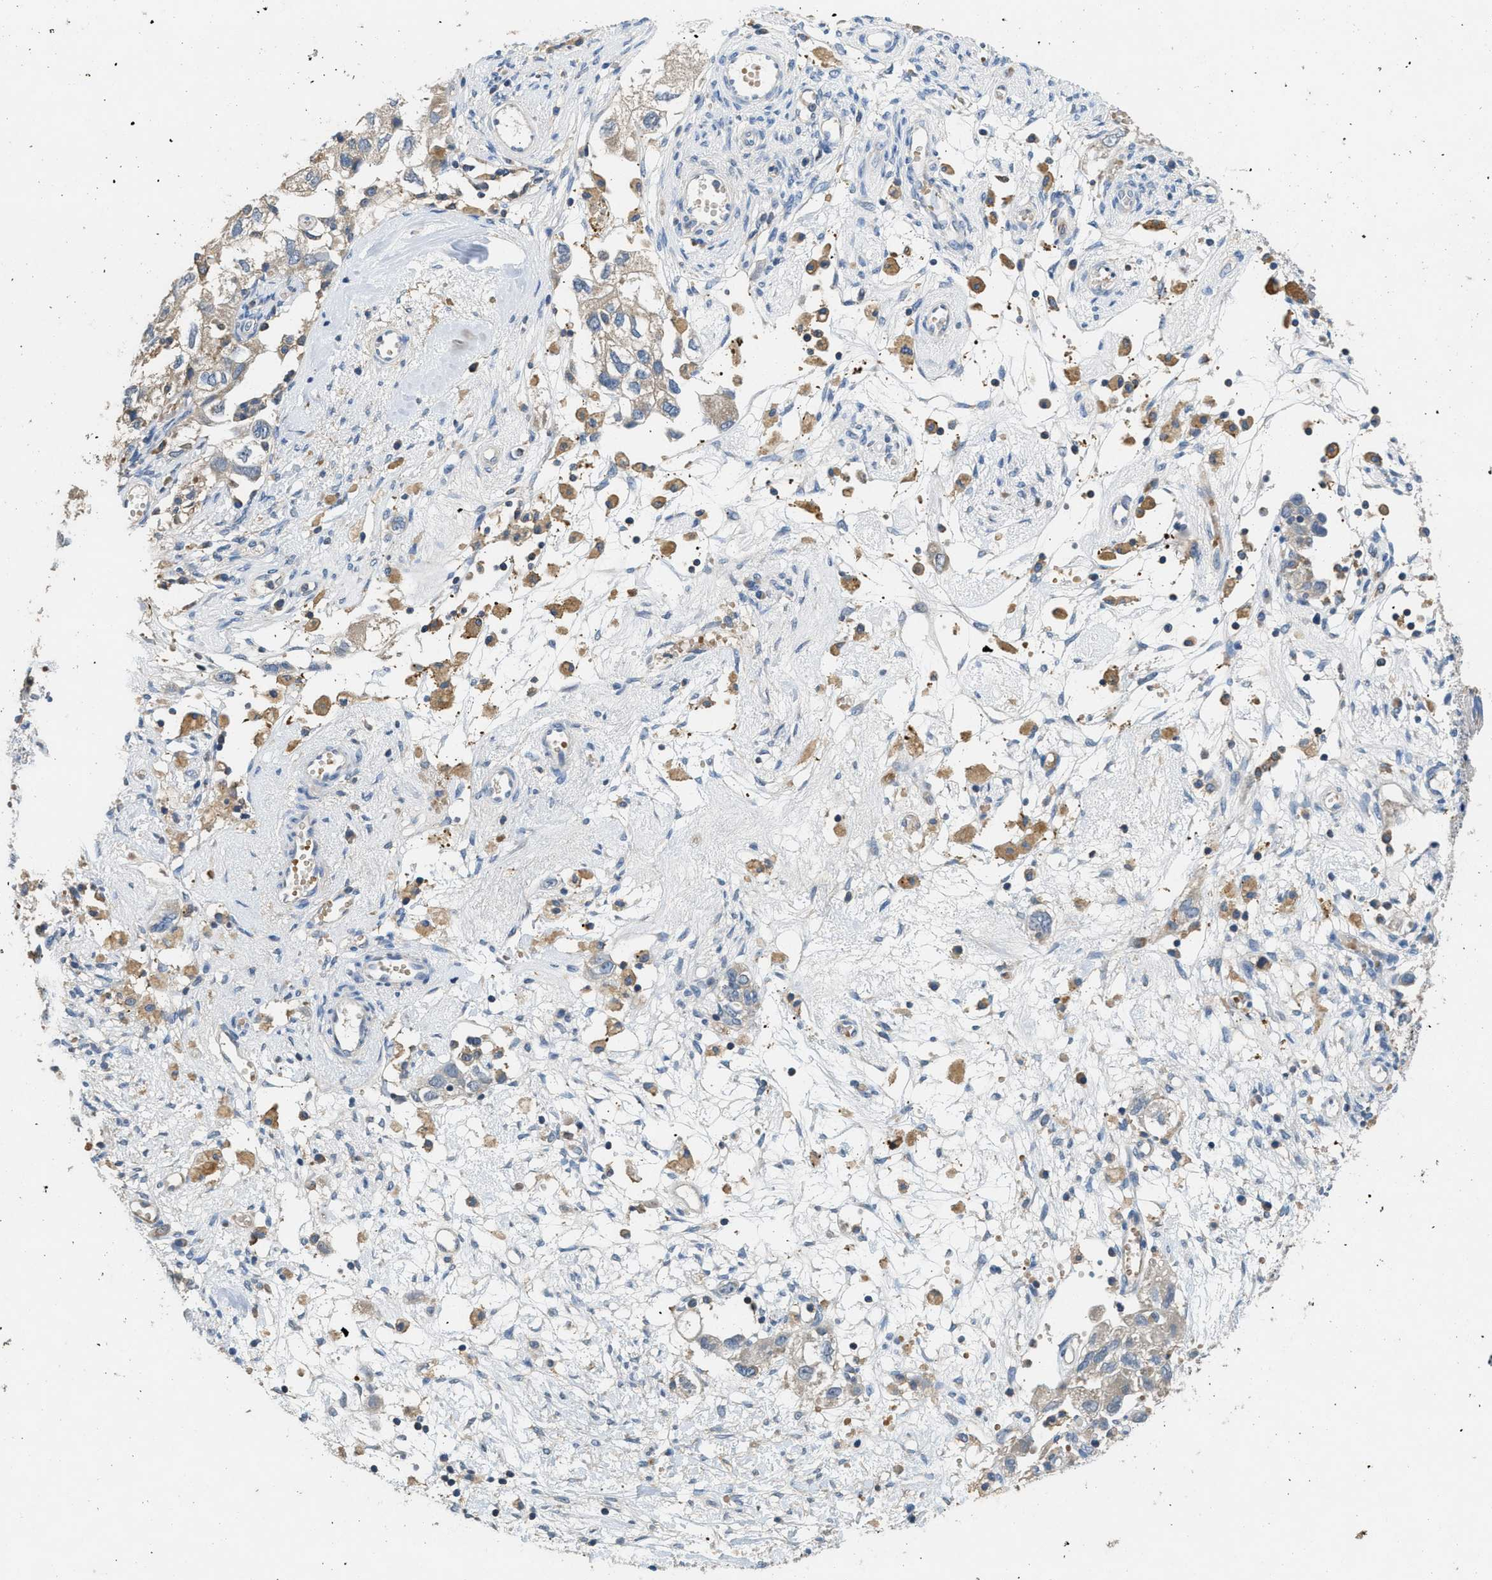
{"staining": {"intensity": "weak", "quantity": ">75%", "location": "cytoplasmic/membranous"}, "tissue": "ovarian cancer", "cell_type": "Tumor cells", "image_type": "cancer", "snomed": [{"axis": "morphology", "description": "Carcinoma, NOS"}, {"axis": "morphology", "description": "Cystadenocarcinoma, serous, NOS"}, {"axis": "topography", "description": "Ovary"}], "caption": "The image exhibits a brown stain indicating the presence of a protein in the cytoplasmic/membranous of tumor cells in ovarian serous cystadenocarcinoma. The staining was performed using DAB to visualize the protein expression in brown, while the nuclei were stained in blue with hematoxylin (Magnification: 20x).", "gene": "DGKE", "patient": {"sex": "female", "age": 69}}